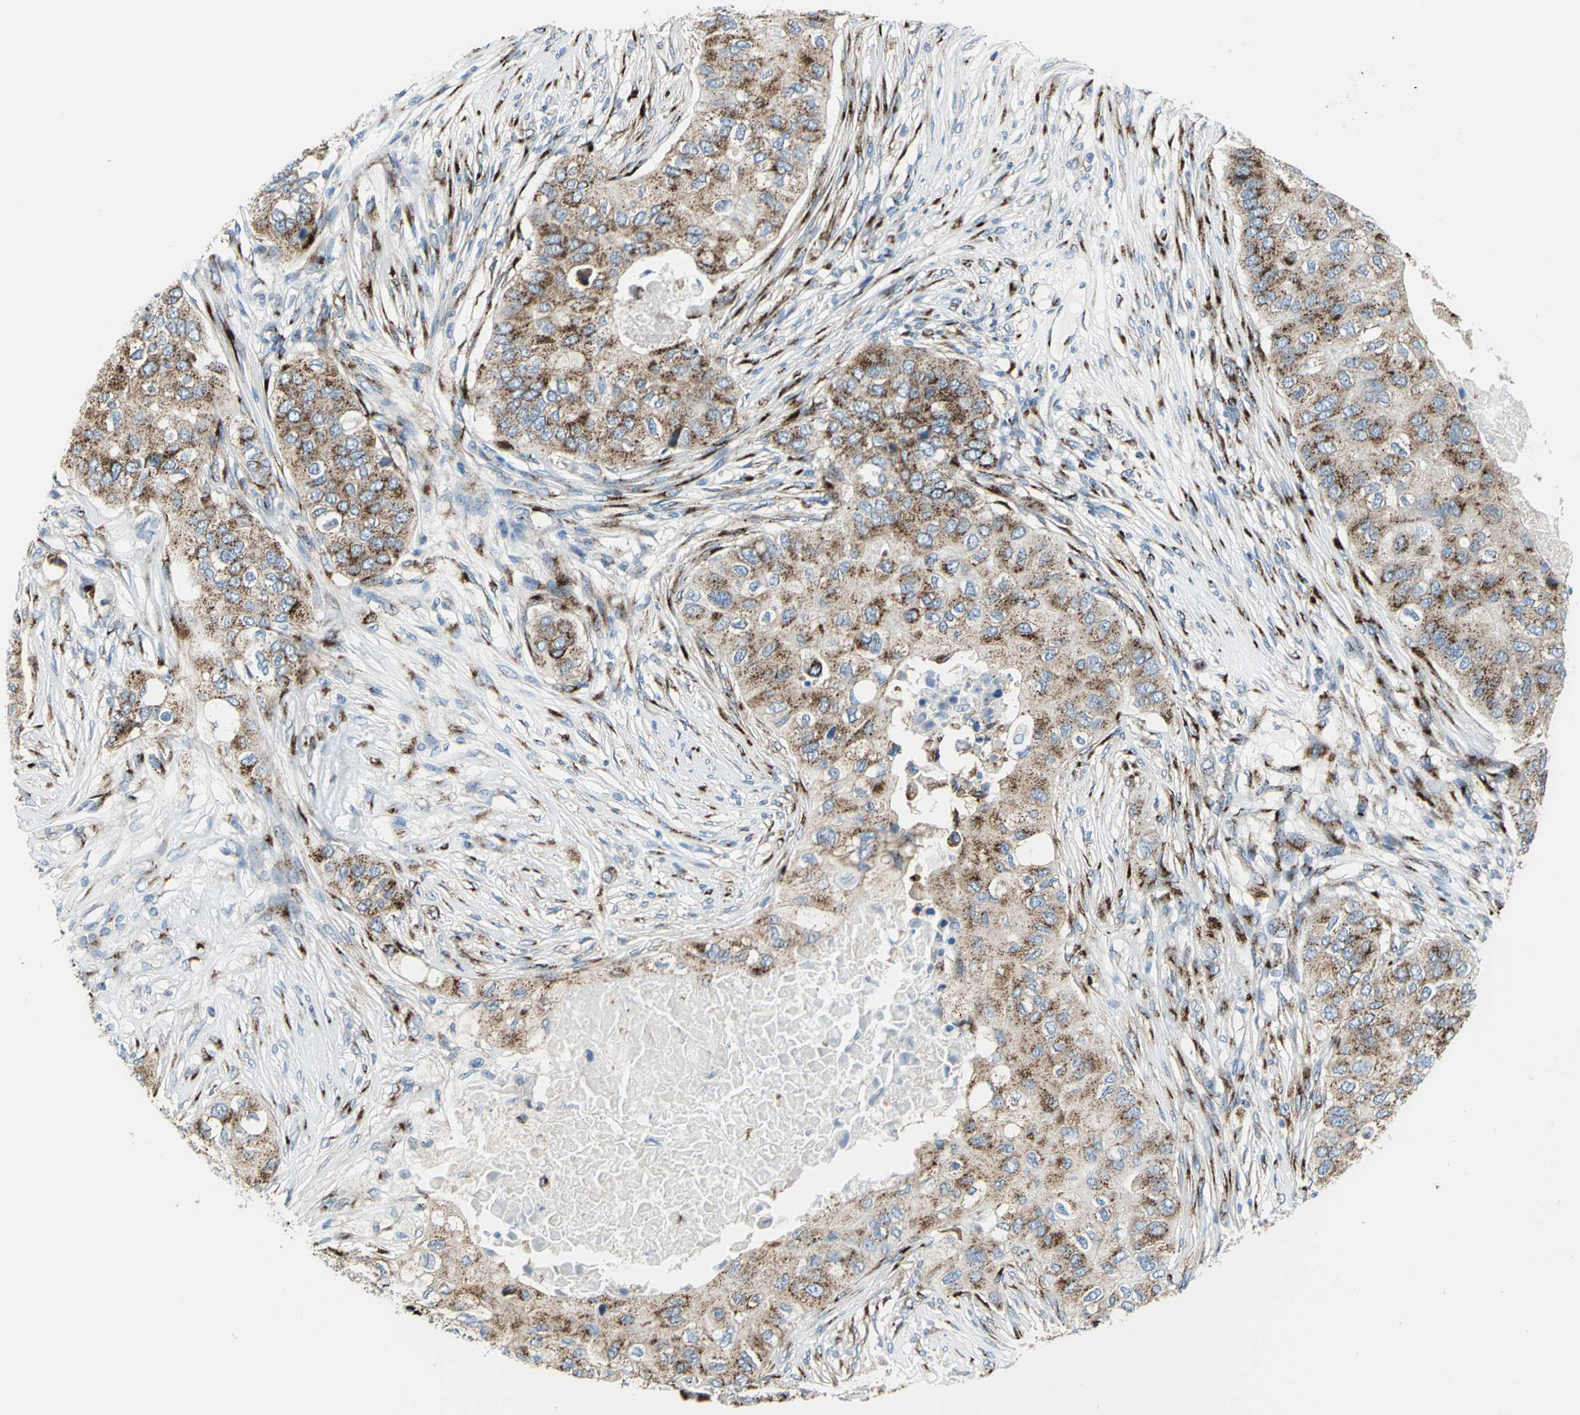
{"staining": {"intensity": "strong", "quantity": ">75%", "location": "cytoplasmic/membranous"}, "tissue": "breast cancer", "cell_type": "Tumor cells", "image_type": "cancer", "snomed": [{"axis": "morphology", "description": "Normal tissue, NOS"}, {"axis": "morphology", "description": "Duct carcinoma"}, {"axis": "topography", "description": "Breast"}], "caption": "Immunohistochemical staining of breast infiltrating ductal carcinoma exhibits high levels of strong cytoplasmic/membranous protein expression in approximately >75% of tumor cells.", "gene": "GPR3", "patient": {"sex": "female", "age": 49}}